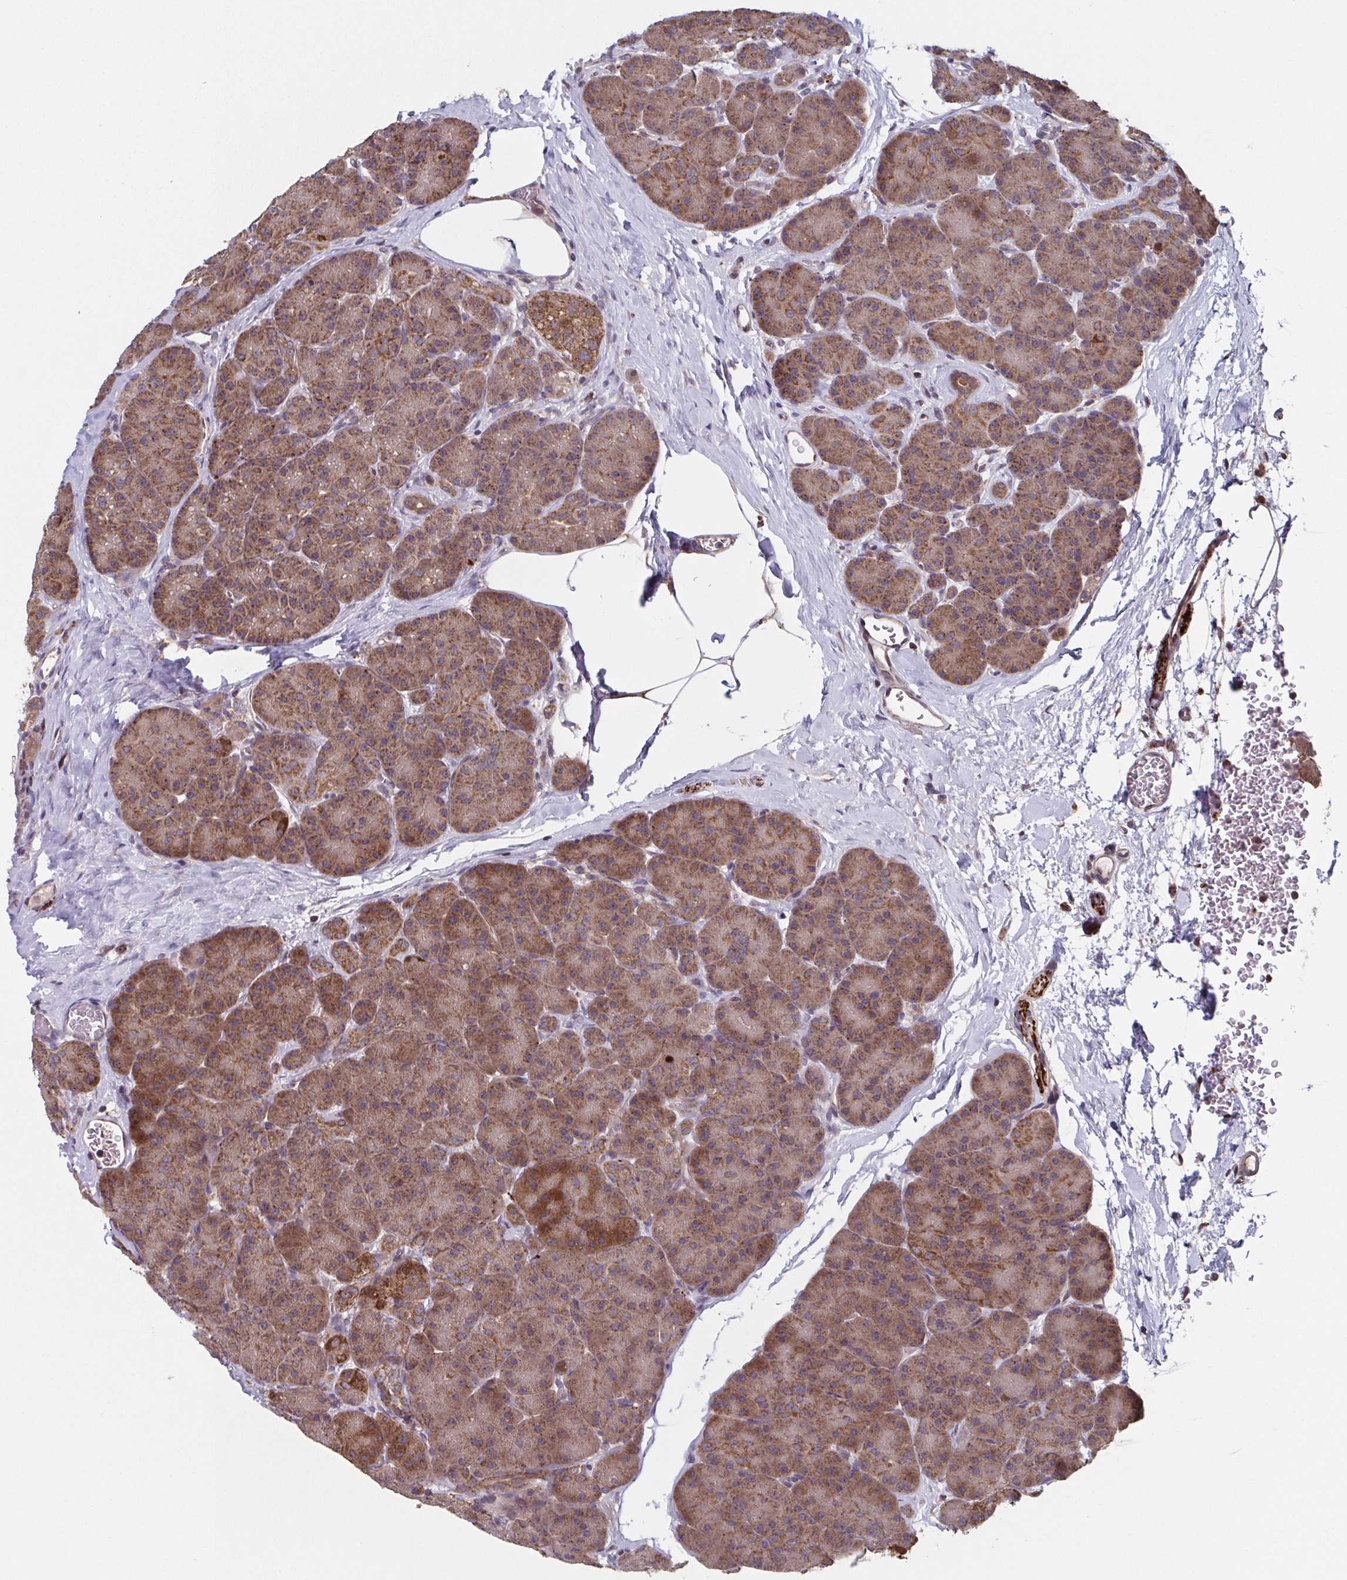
{"staining": {"intensity": "moderate", "quantity": ">75%", "location": "cytoplasmic/membranous"}, "tissue": "pancreas", "cell_type": "Exocrine glandular cells", "image_type": "normal", "snomed": [{"axis": "morphology", "description": "Normal tissue, NOS"}, {"axis": "topography", "description": "Pancreas"}], "caption": "Brown immunohistochemical staining in benign pancreas exhibits moderate cytoplasmic/membranous positivity in about >75% of exocrine glandular cells. (DAB IHC, brown staining for protein, blue staining for nuclei).", "gene": "TTC19", "patient": {"sex": "male", "age": 57}}